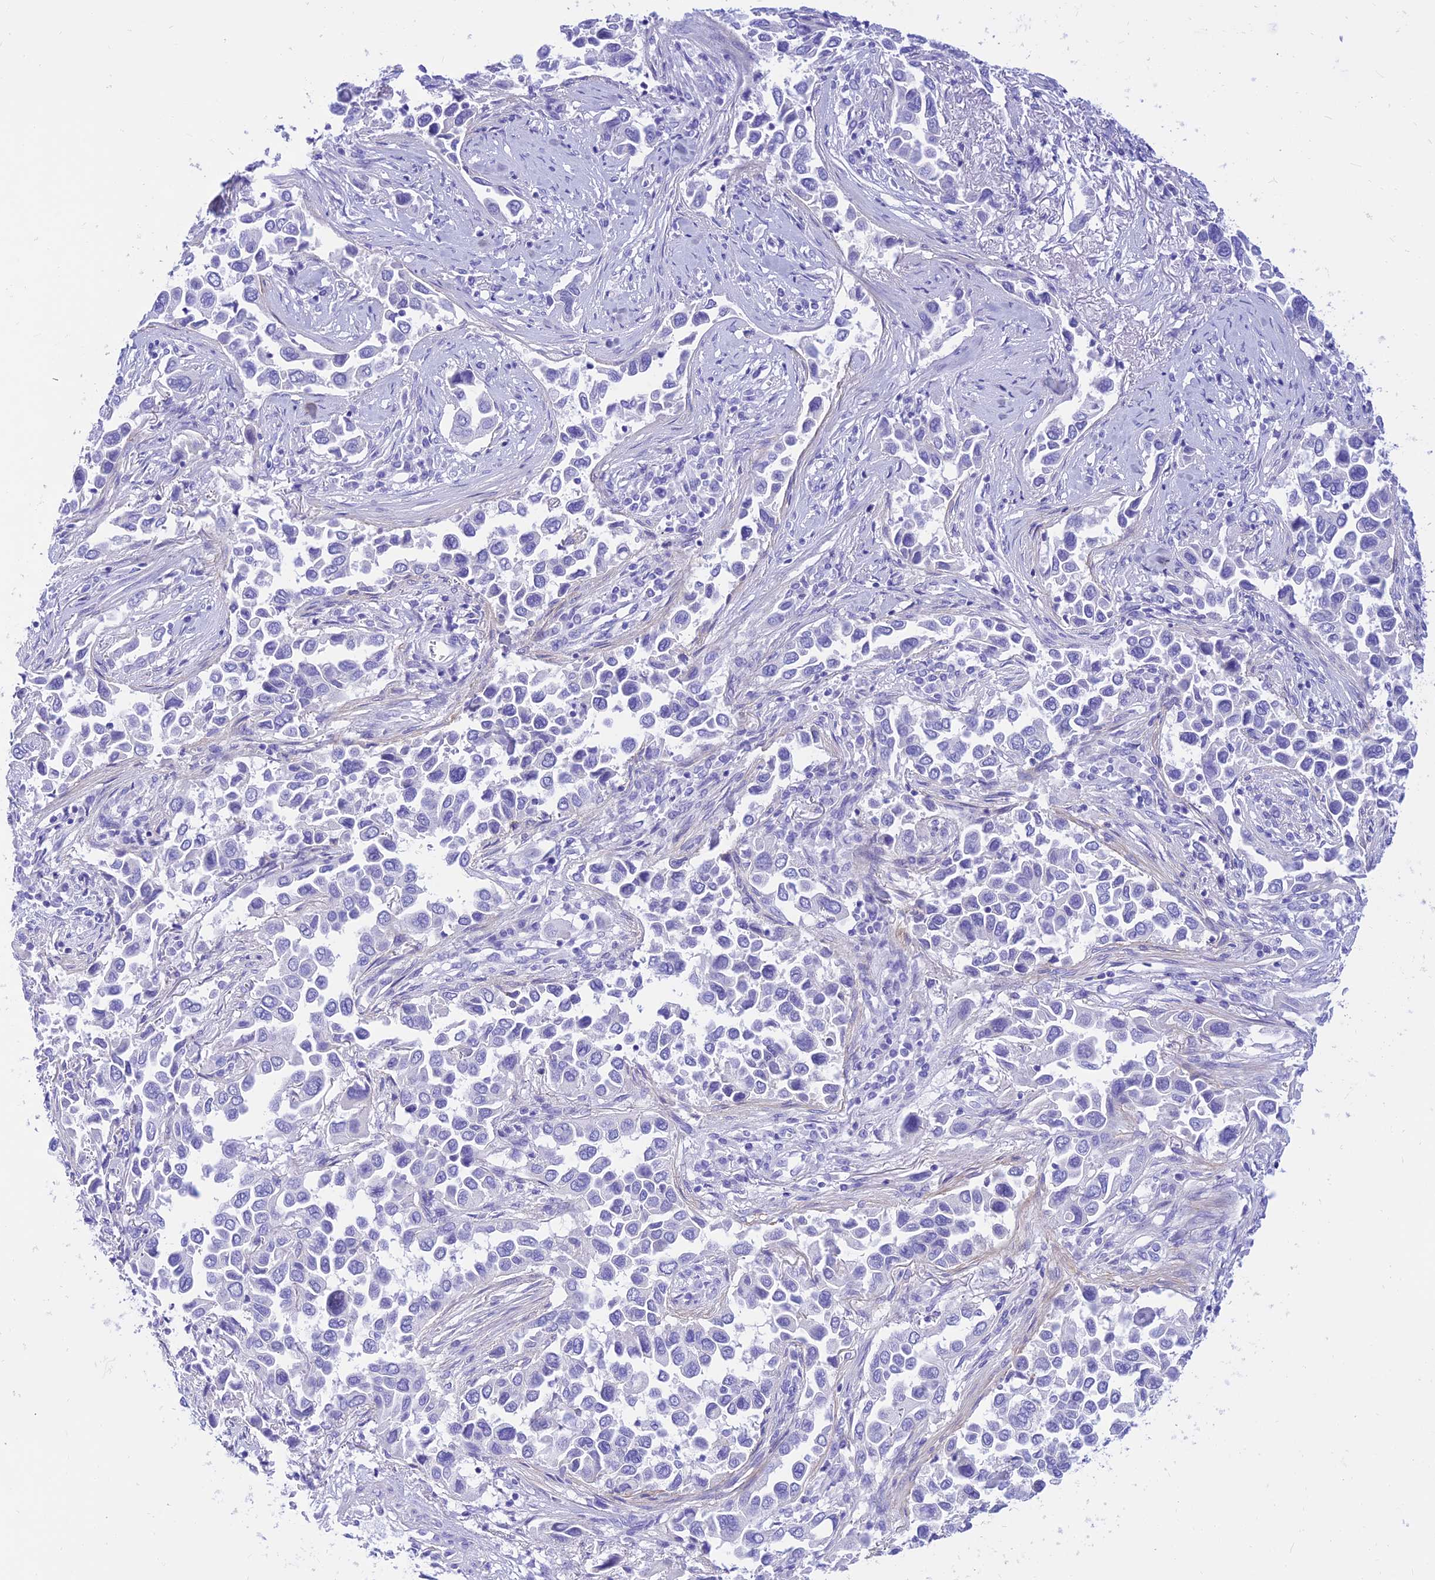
{"staining": {"intensity": "negative", "quantity": "none", "location": "none"}, "tissue": "lung cancer", "cell_type": "Tumor cells", "image_type": "cancer", "snomed": [{"axis": "morphology", "description": "Adenocarcinoma, NOS"}, {"axis": "topography", "description": "Lung"}], "caption": "This is a photomicrograph of IHC staining of lung adenocarcinoma, which shows no expression in tumor cells. The staining was performed using DAB (3,3'-diaminobenzidine) to visualize the protein expression in brown, while the nuclei were stained in blue with hematoxylin (Magnification: 20x).", "gene": "PRNP", "patient": {"sex": "female", "age": 76}}